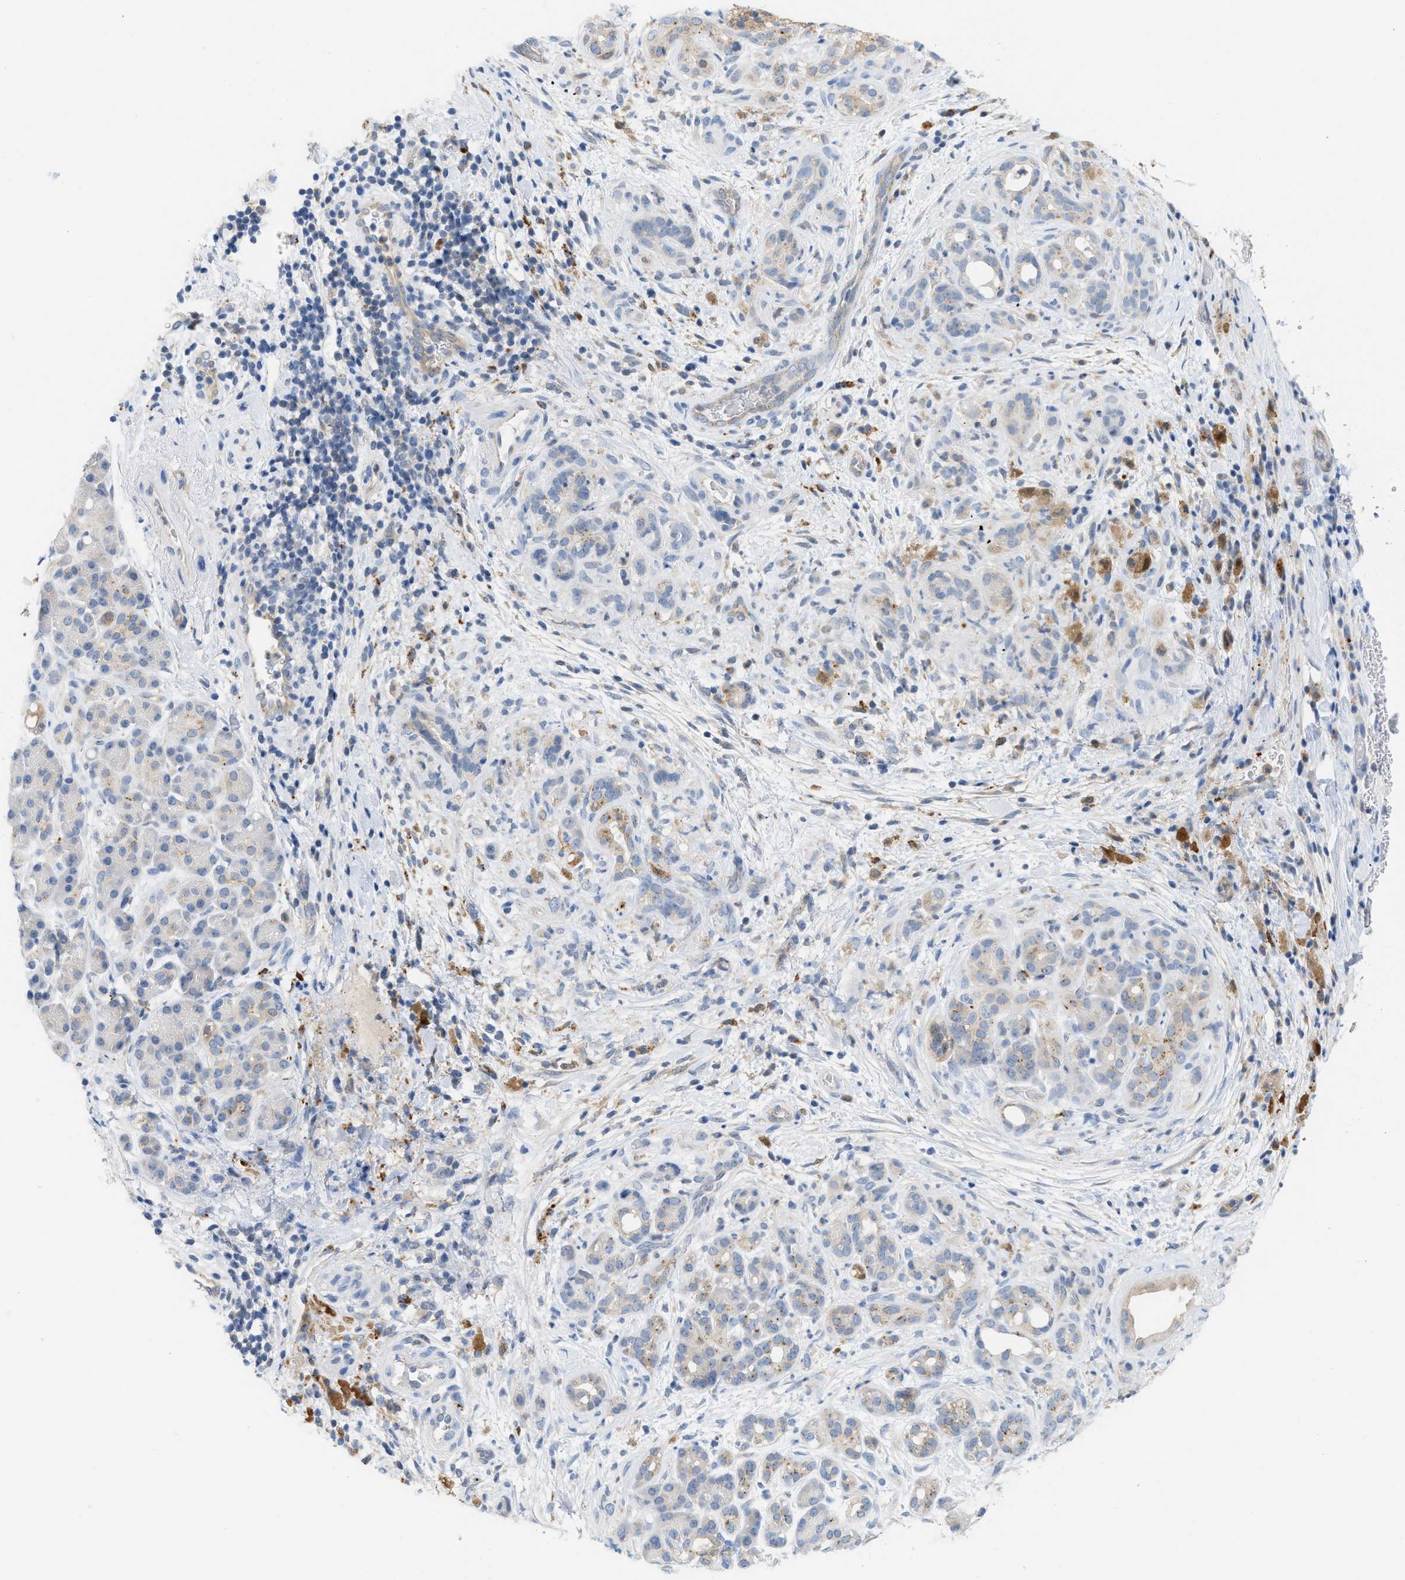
{"staining": {"intensity": "weak", "quantity": "25%-75%", "location": "cytoplasmic/membranous"}, "tissue": "pancreatic cancer", "cell_type": "Tumor cells", "image_type": "cancer", "snomed": [{"axis": "morphology", "description": "Adenocarcinoma, NOS"}, {"axis": "topography", "description": "Pancreas"}], "caption": "An IHC micrograph of tumor tissue is shown. Protein staining in brown shows weak cytoplasmic/membranous positivity in pancreatic cancer (adenocarcinoma) within tumor cells. (IHC, brightfield microscopy, high magnification).", "gene": "CSTB", "patient": {"sex": "male", "age": 55}}